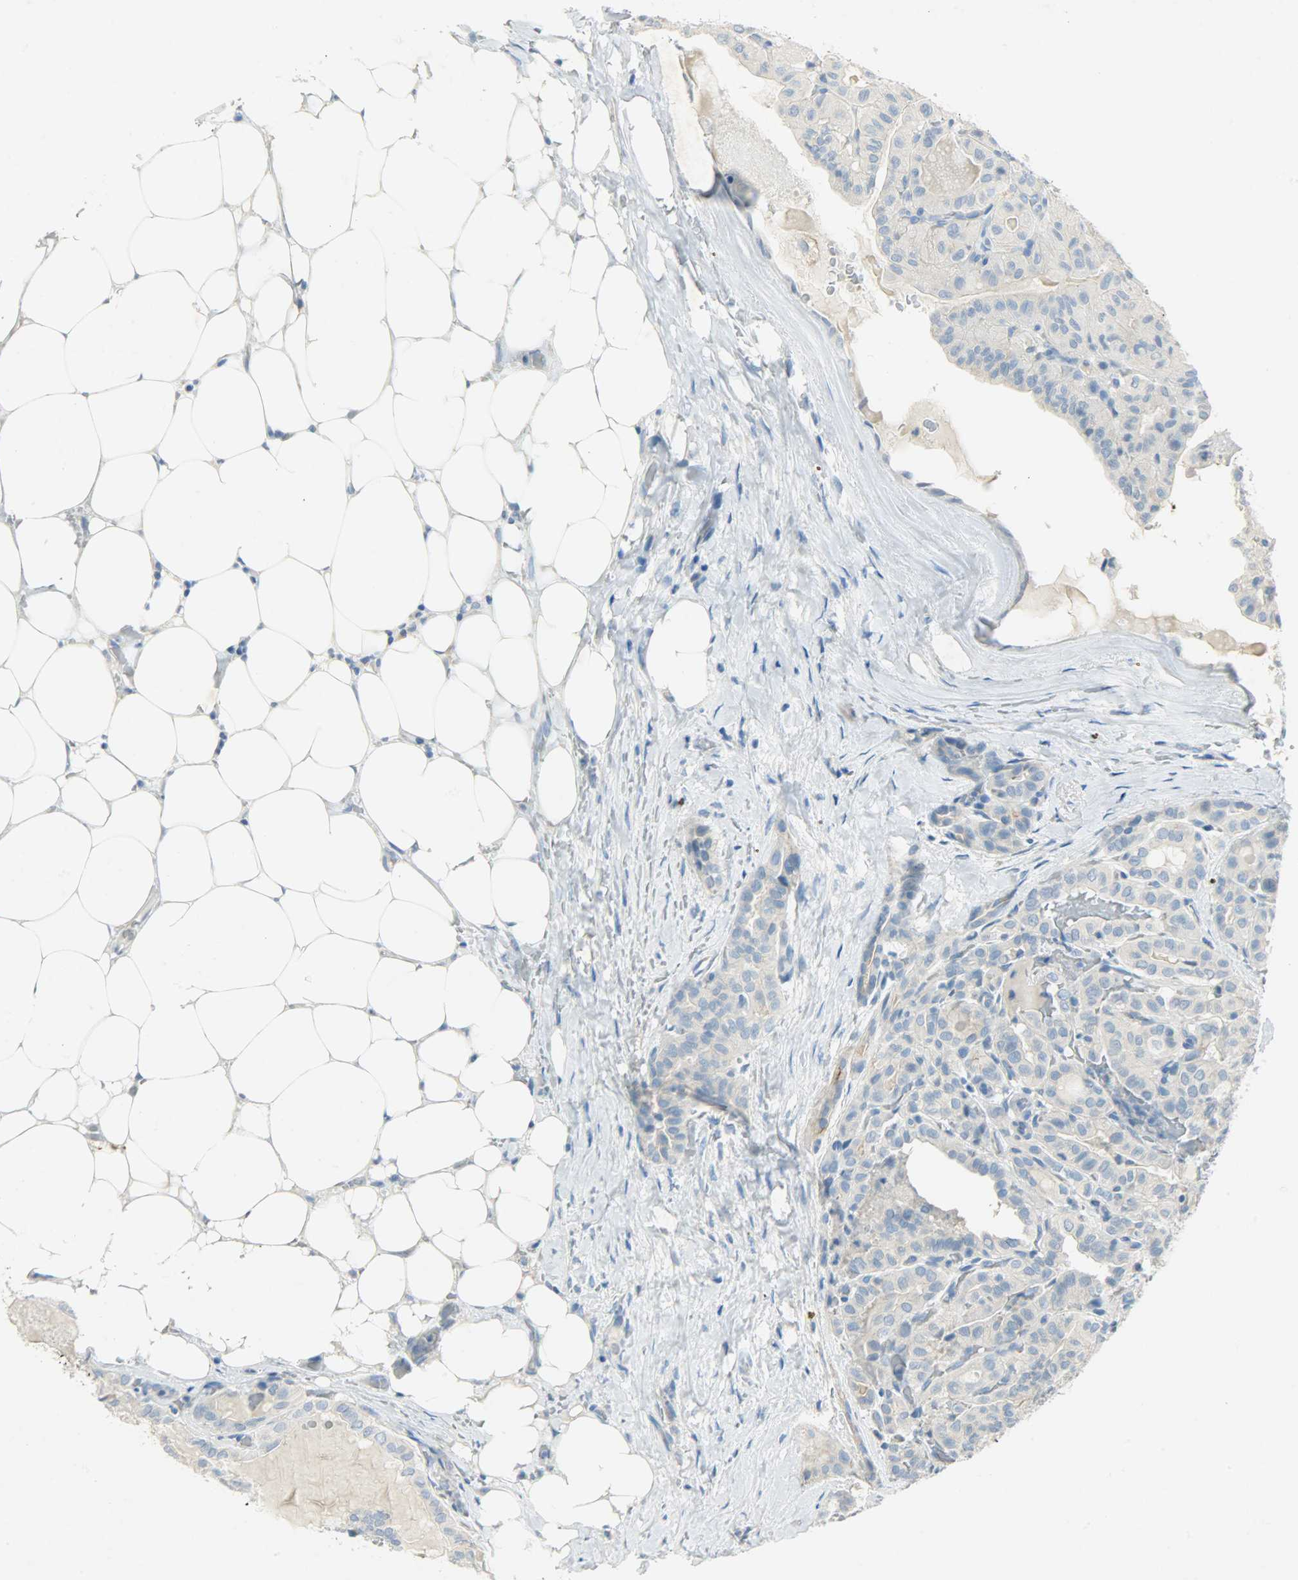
{"staining": {"intensity": "weak", "quantity": ">75%", "location": "cytoplasmic/membranous"}, "tissue": "thyroid cancer", "cell_type": "Tumor cells", "image_type": "cancer", "snomed": [{"axis": "morphology", "description": "Papillary adenocarcinoma, NOS"}, {"axis": "topography", "description": "Thyroid gland"}], "caption": "Immunohistochemical staining of thyroid cancer reveals low levels of weak cytoplasmic/membranous protein positivity in approximately >75% of tumor cells. (DAB = brown stain, brightfield microscopy at high magnification).", "gene": "PROM1", "patient": {"sex": "male", "age": 77}}